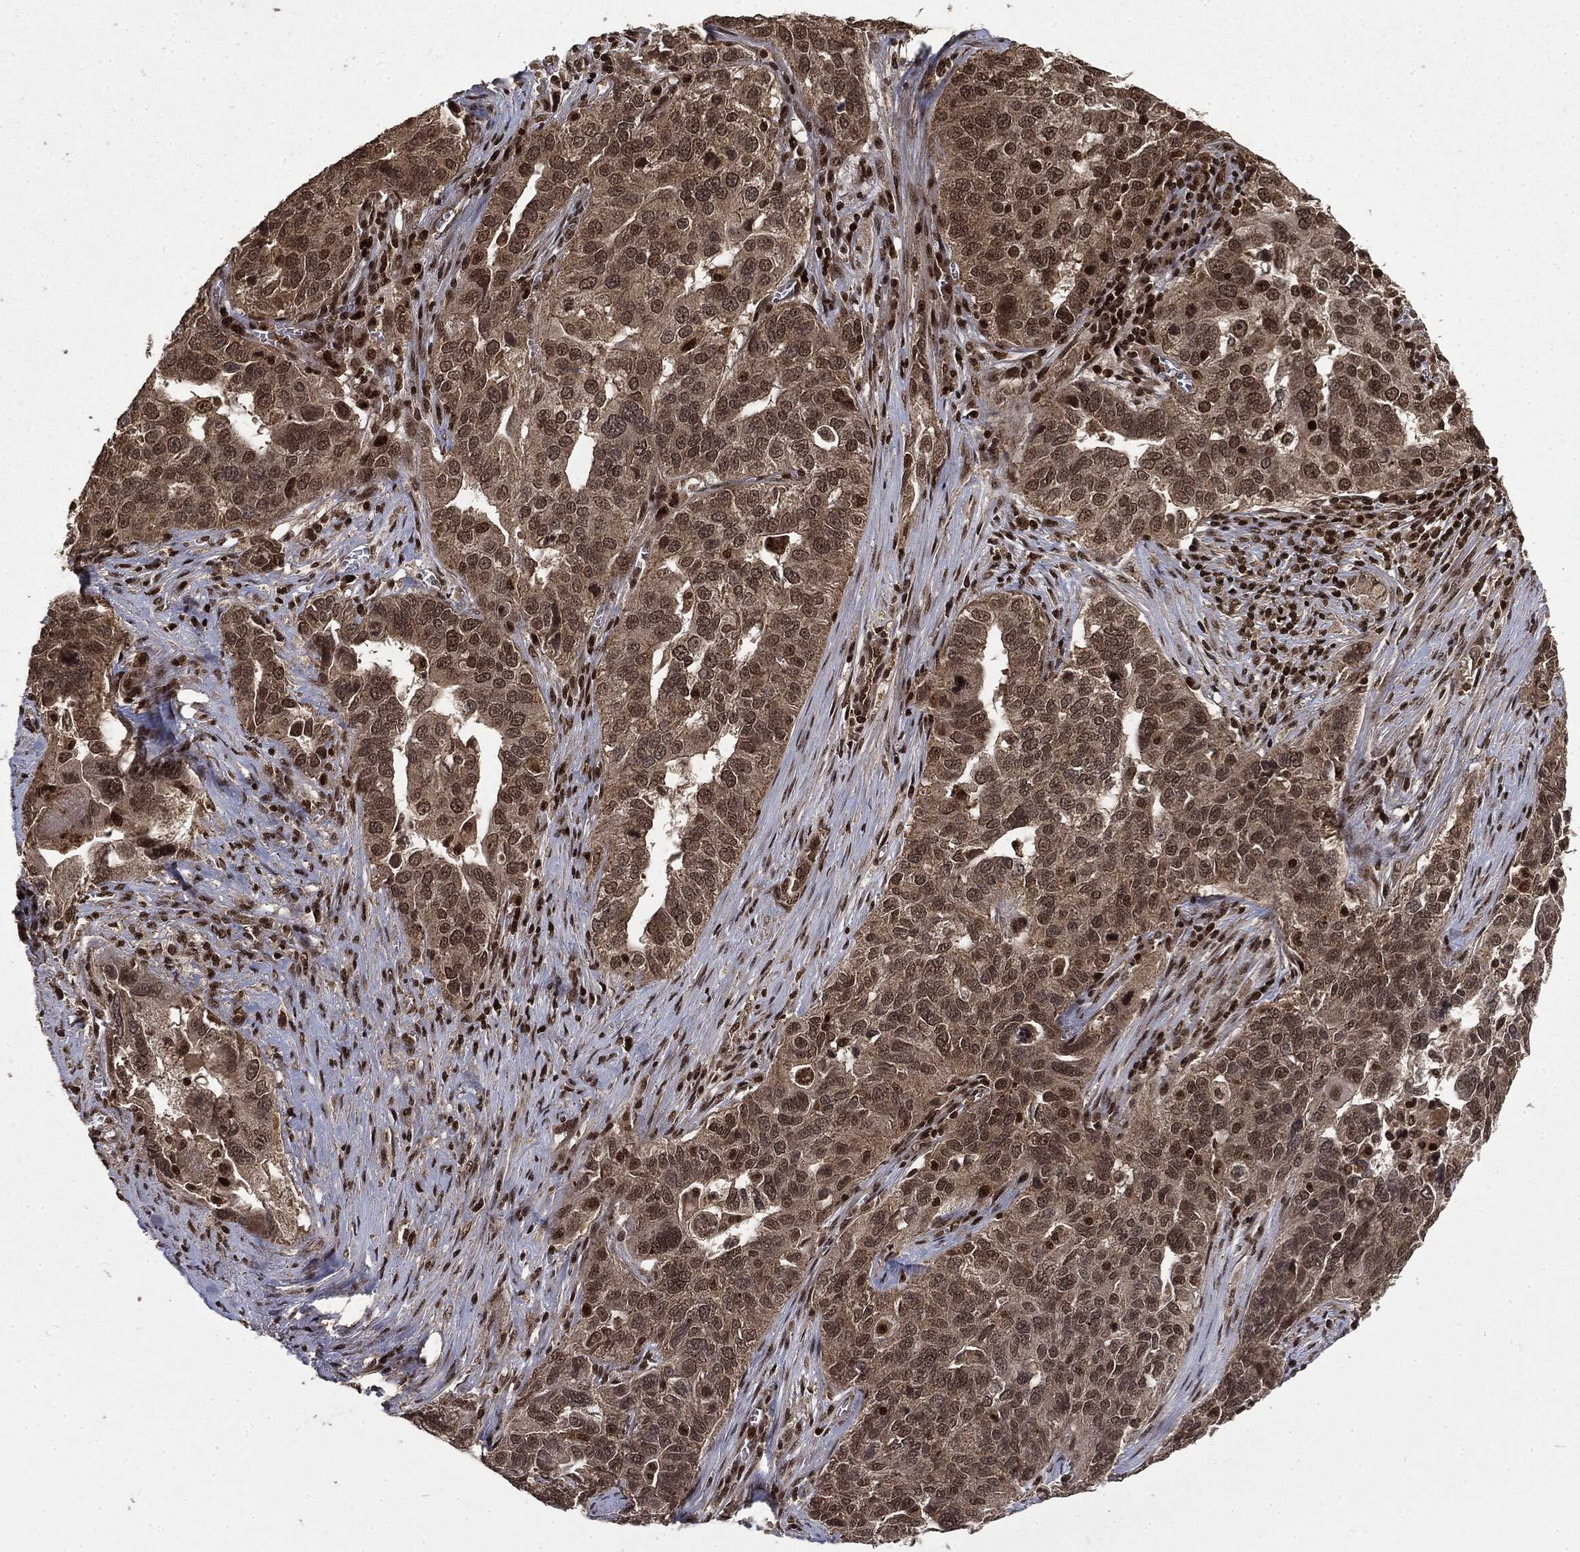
{"staining": {"intensity": "moderate", "quantity": "<25%", "location": "nuclear"}, "tissue": "ovarian cancer", "cell_type": "Tumor cells", "image_type": "cancer", "snomed": [{"axis": "morphology", "description": "Carcinoma, endometroid"}, {"axis": "topography", "description": "Soft tissue"}, {"axis": "topography", "description": "Ovary"}], "caption": "A low amount of moderate nuclear positivity is seen in approximately <25% of tumor cells in ovarian endometroid carcinoma tissue. (brown staining indicates protein expression, while blue staining denotes nuclei).", "gene": "CTDP1", "patient": {"sex": "female", "age": 52}}